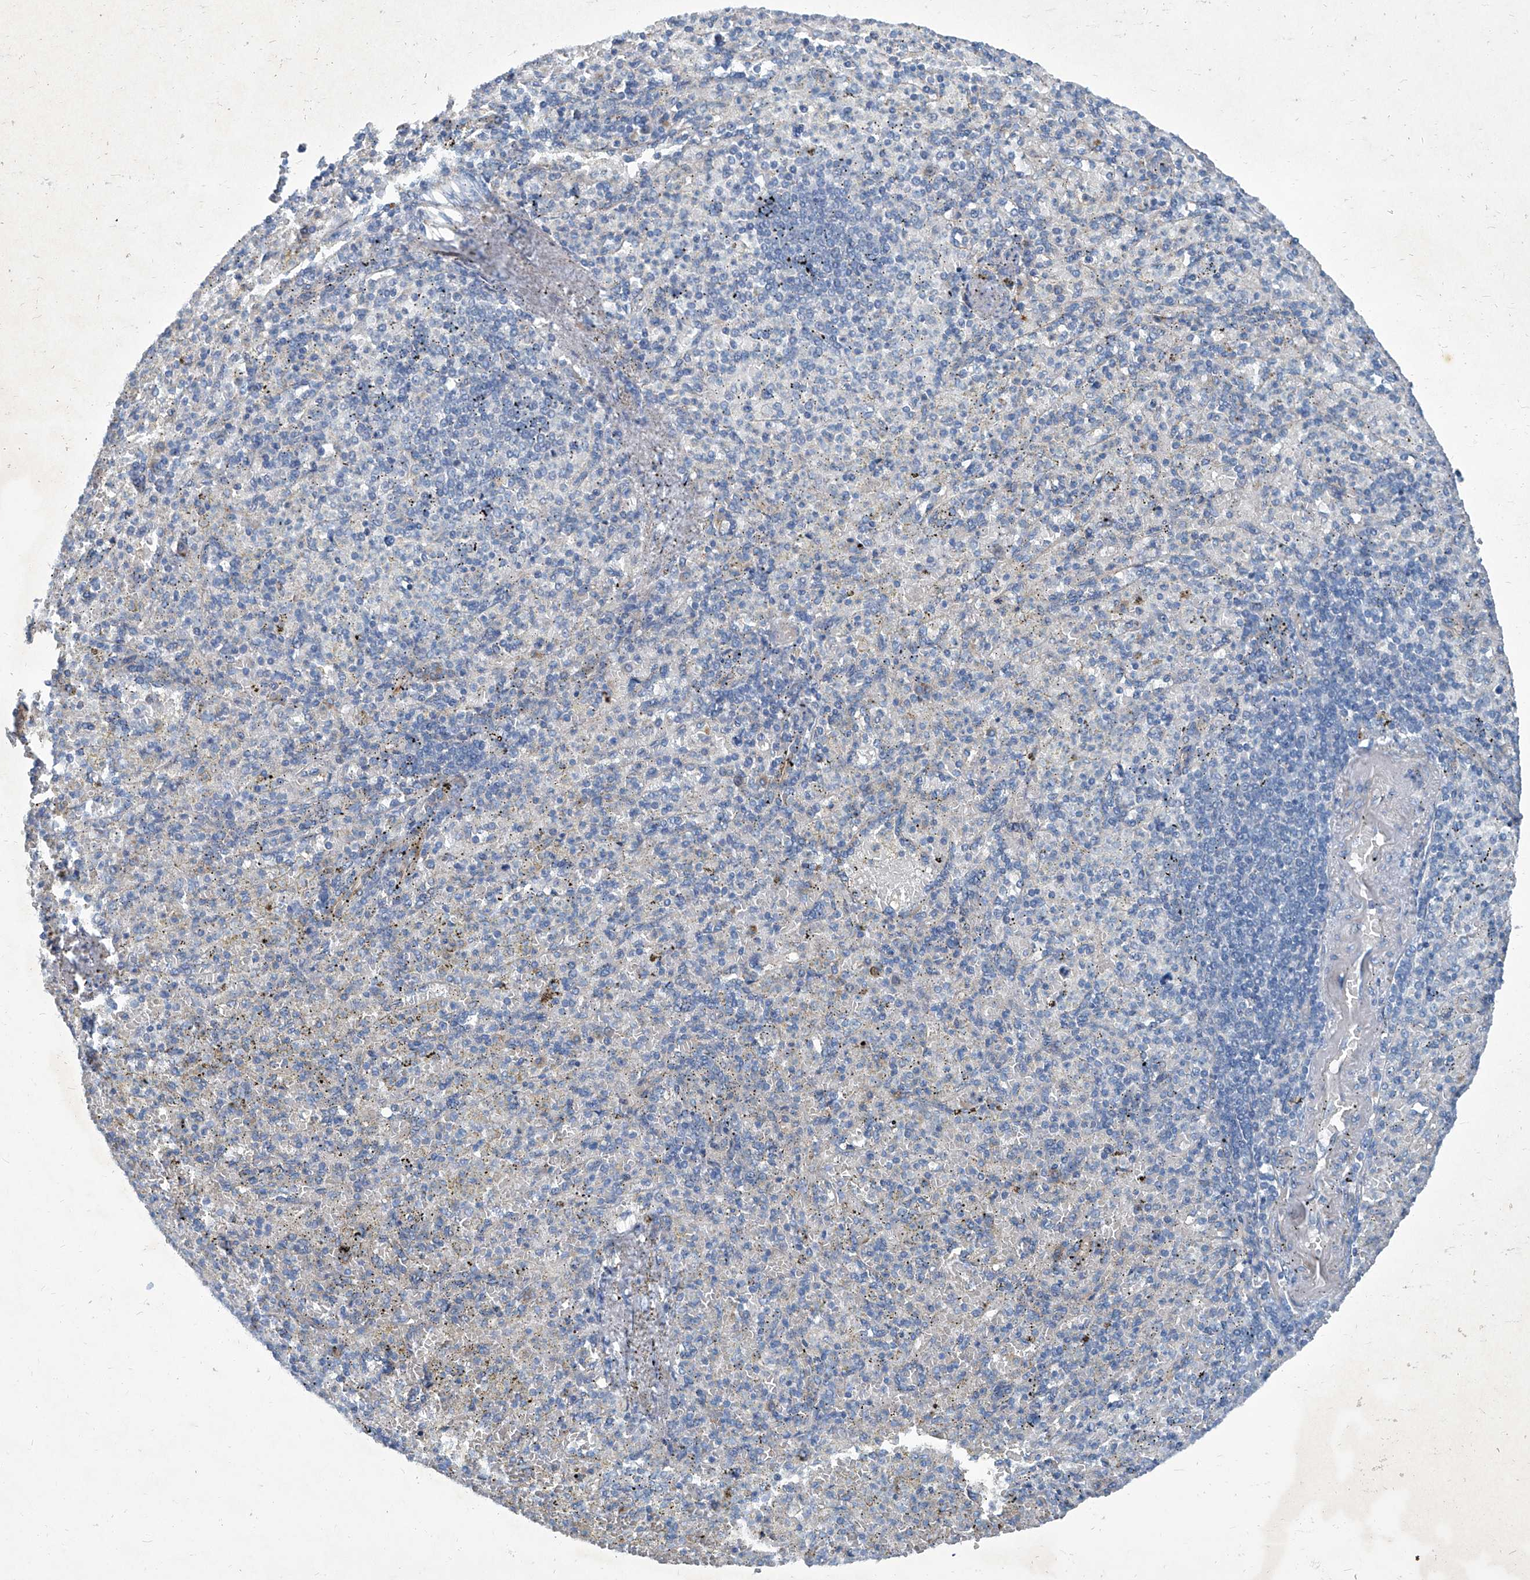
{"staining": {"intensity": "negative", "quantity": "none", "location": "none"}, "tissue": "spleen", "cell_type": "Cells in red pulp", "image_type": "normal", "snomed": [{"axis": "morphology", "description": "Normal tissue, NOS"}, {"axis": "topography", "description": "Spleen"}], "caption": "An immunohistochemistry (IHC) micrograph of benign spleen is shown. There is no staining in cells in red pulp of spleen.", "gene": "SLC26A11", "patient": {"sex": "female", "age": 74}}